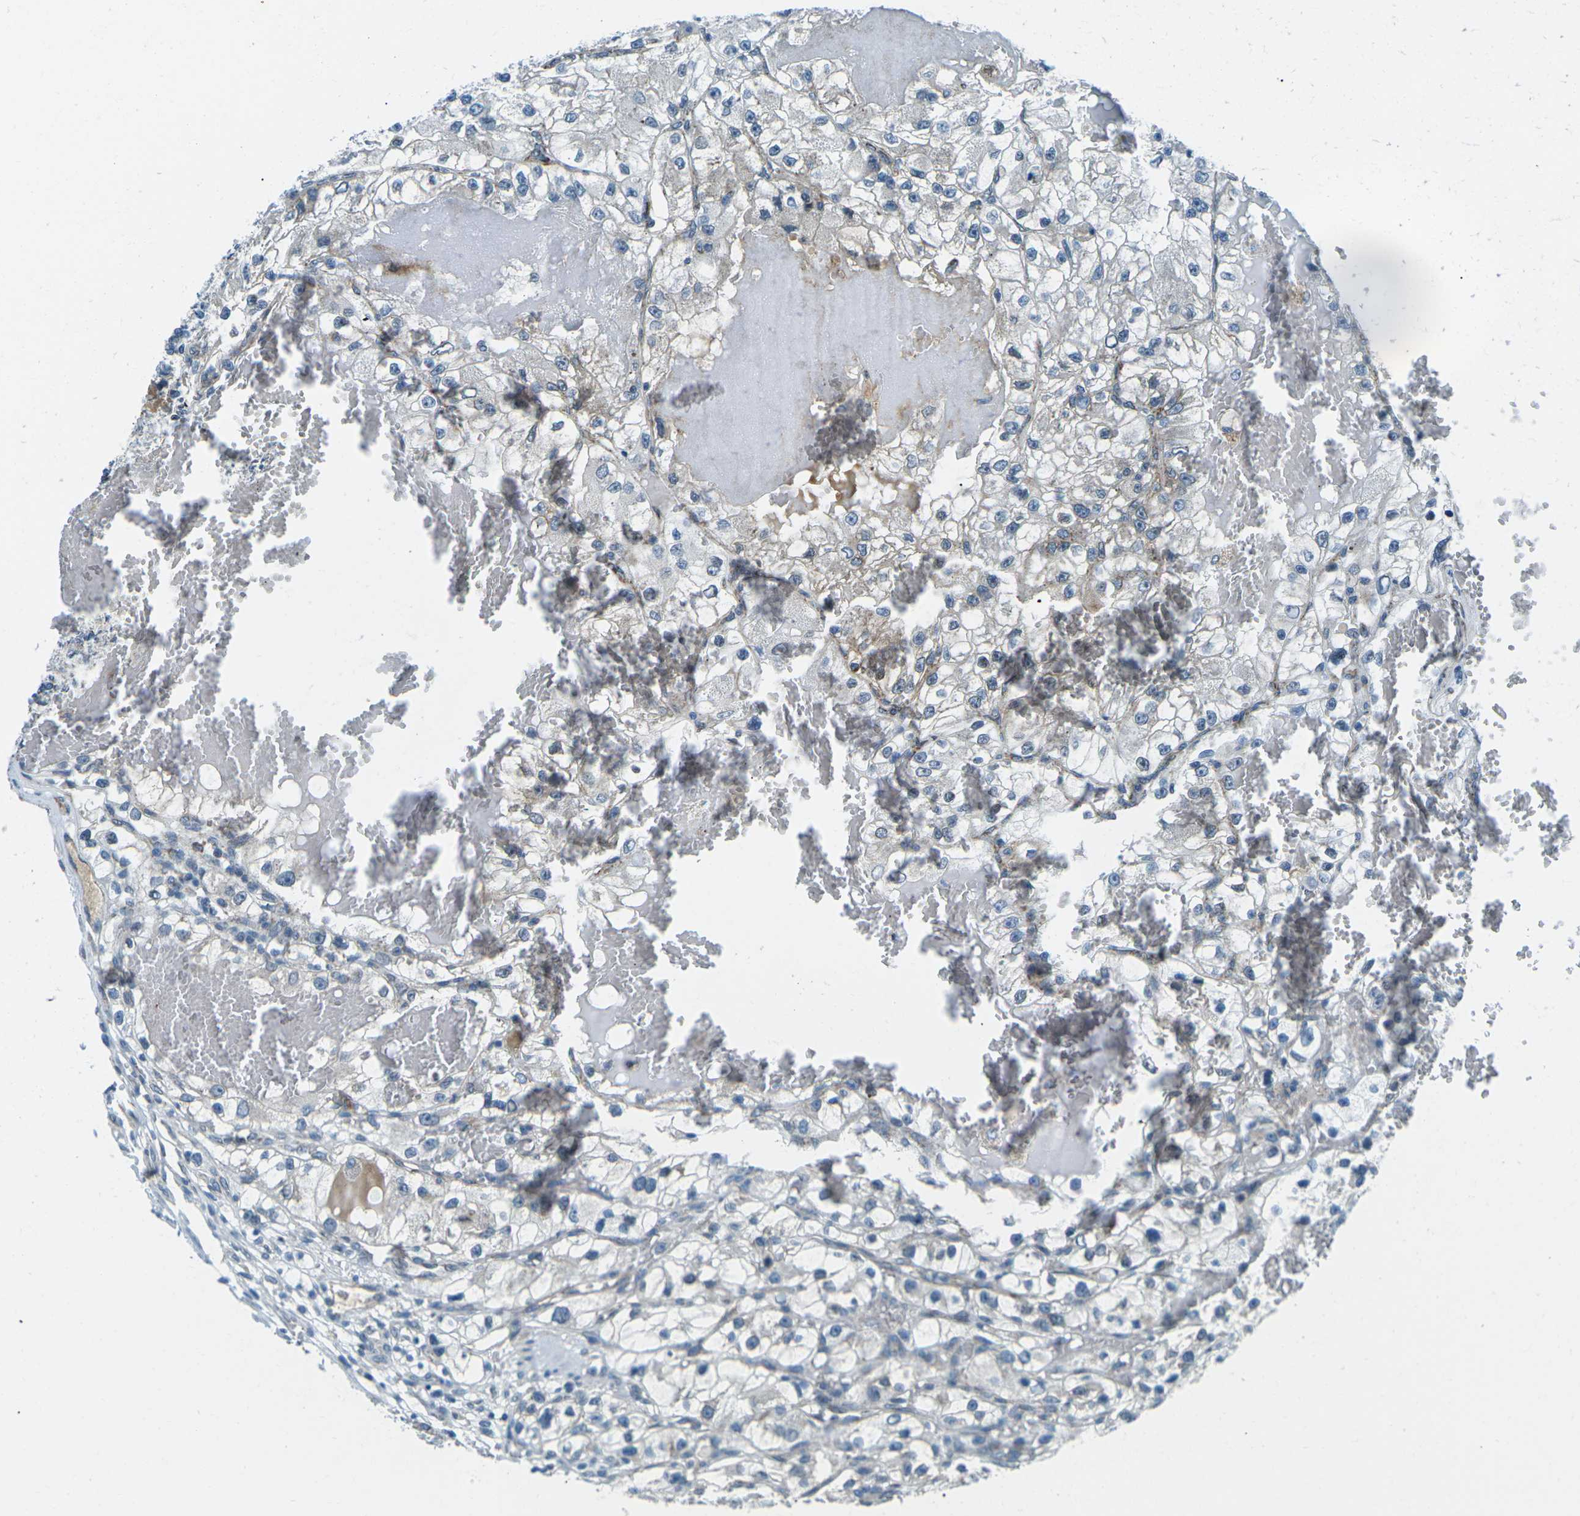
{"staining": {"intensity": "negative", "quantity": "none", "location": "none"}, "tissue": "renal cancer", "cell_type": "Tumor cells", "image_type": "cancer", "snomed": [{"axis": "morphology", "description": "Adenocarcinoma, NOS"}, {"axis": "topography", "description": "Kidney"}], "caption": "This histopathology image is of renal adenocarcinoma stained with immunohistochemistry to label a protein in brown with the nuclei are counter-stained blue. There is no expression in tumor cells.", "gene": "RFESD", "patient": {"sex": "female", "age": 57}}